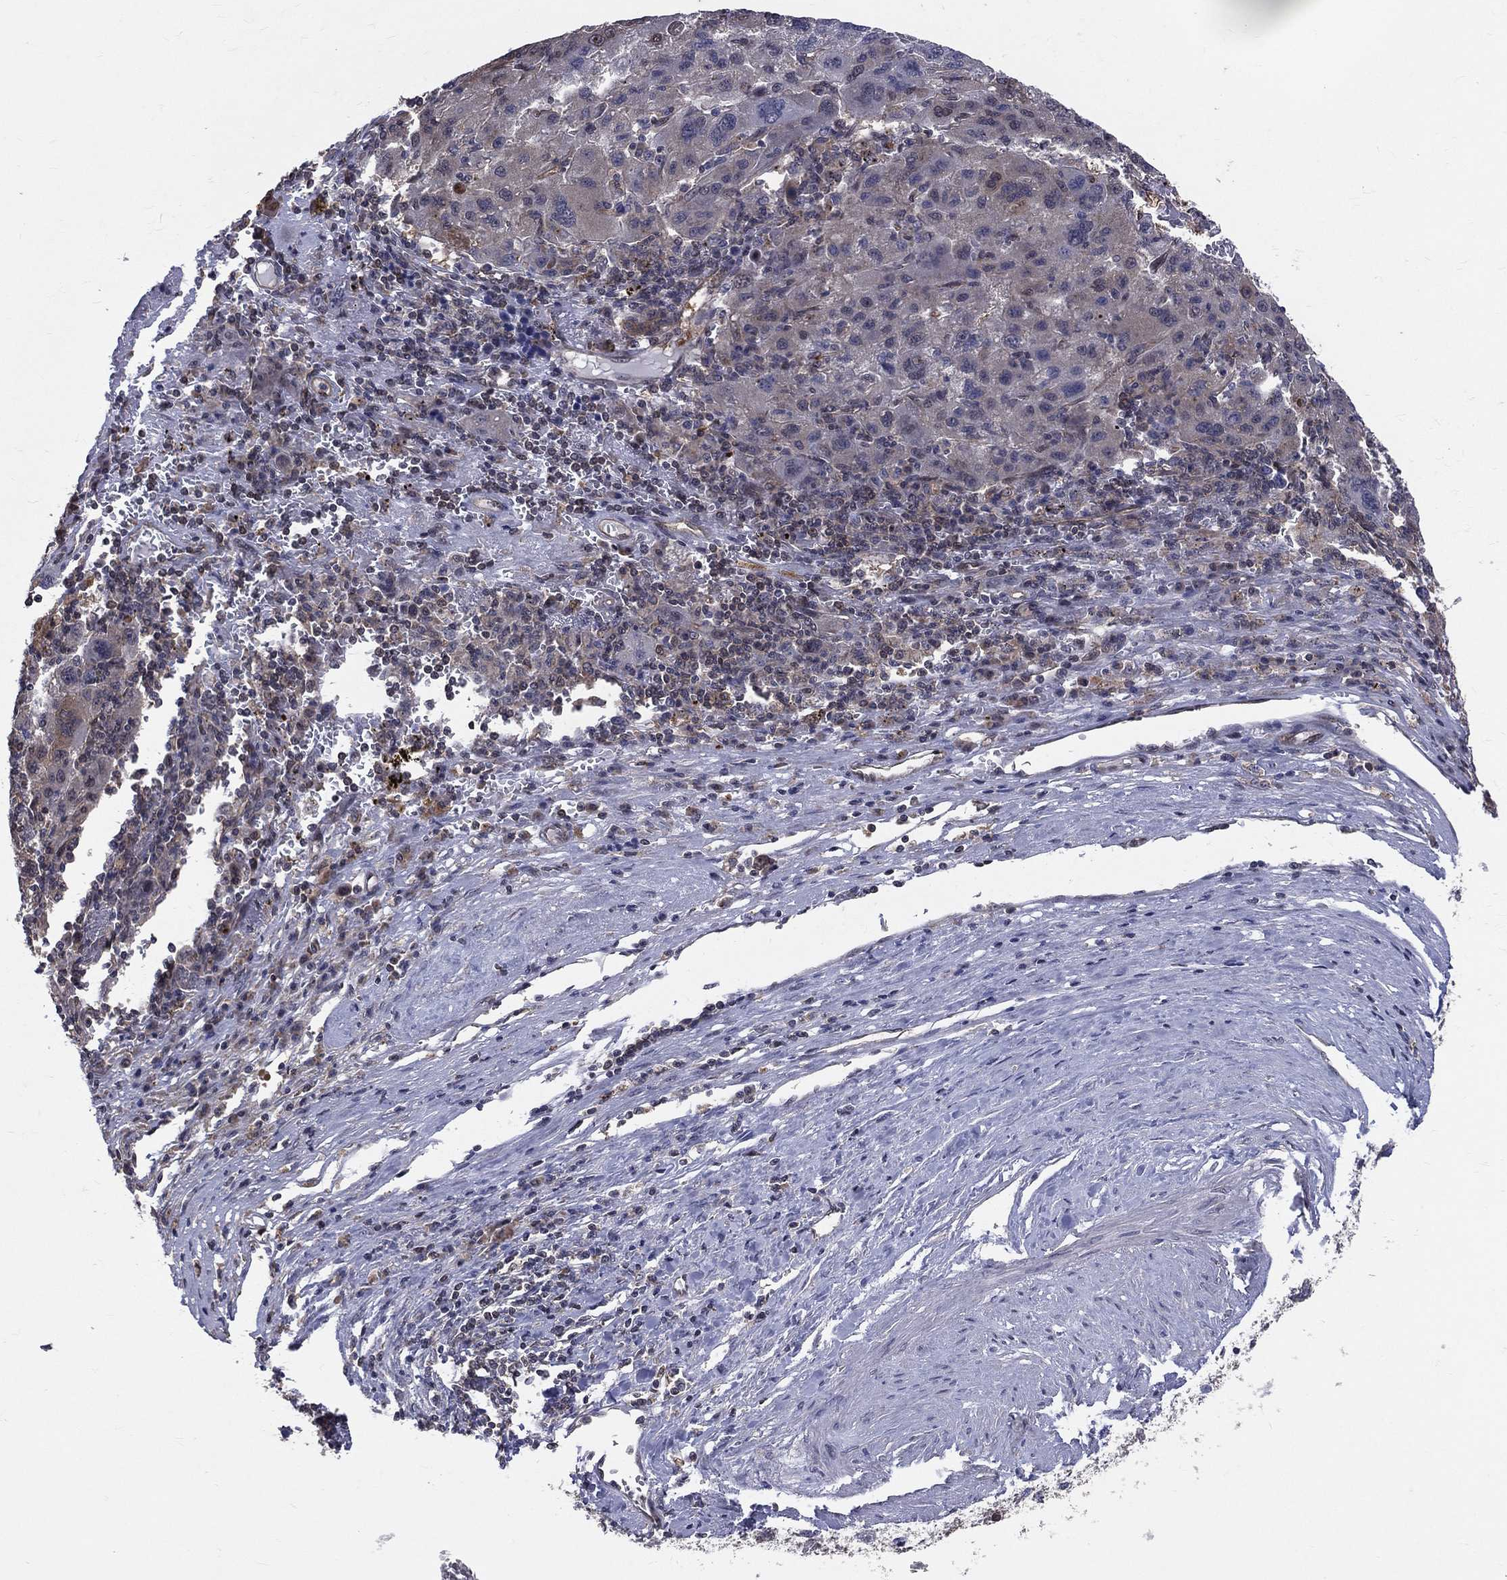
{"staining": {"intensity": "negative", "quantity": "none", "location": "none"}, "tissue": "liver cancer", "cell_type": "Tumor cells", "image_type": "cancer", "snomed": [{"axis": "morphology", "description": "Carcinoma, Hepatocellular, NOS"}, {"axis": "topography", "description": "Liver"}], "caption": "Immunohistochemistry image of liver cancer (hepatocellular carcinoma) stained for a protein (brown), which demonstrates no expression in tumor cells.", "gene": "GMPR2", "patient": {"sex": "female", "age": 77}}